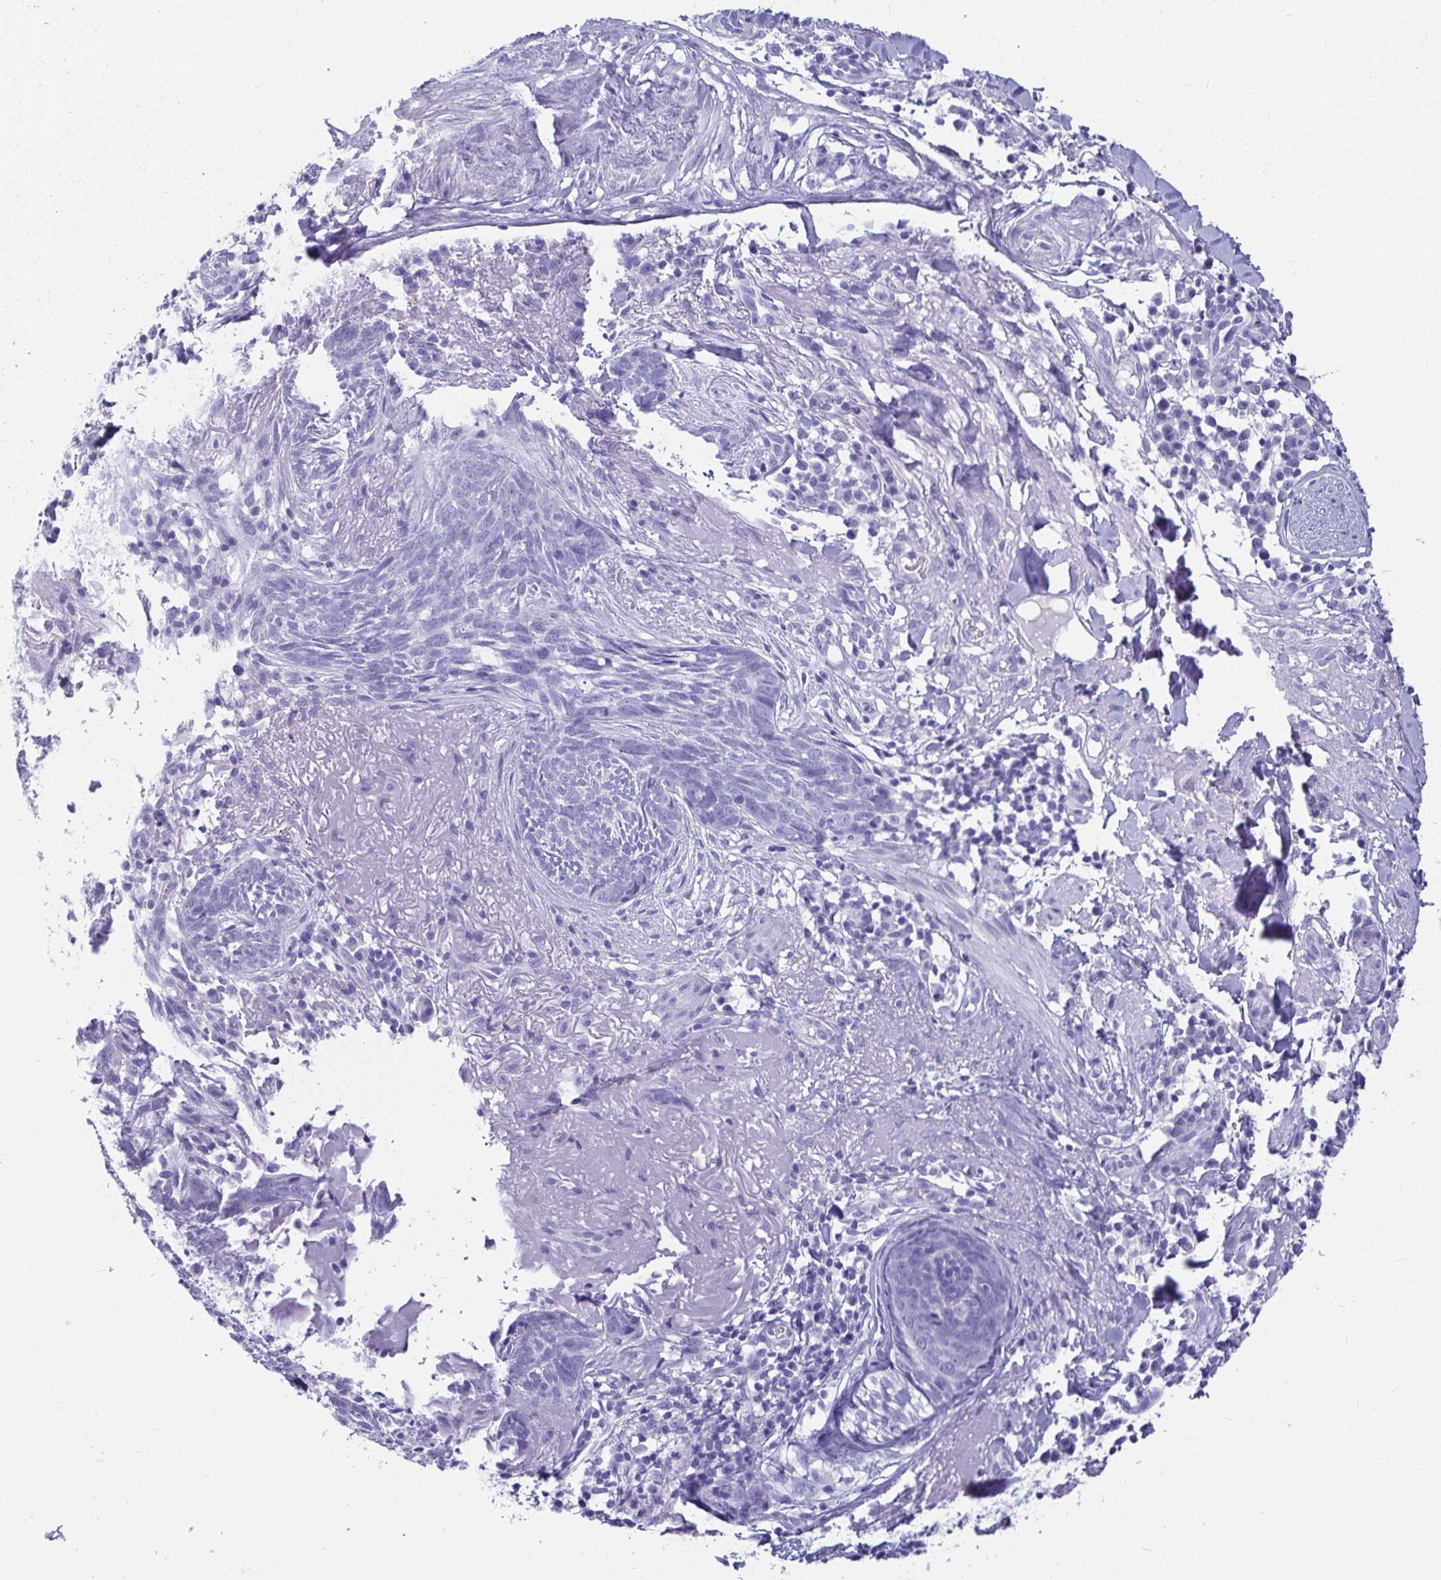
{"staining": {"intensity": "negative", "quantity": "none", "location": "none"}, "tissue": "skin cancer", "cell_type": "Tumor cells", "image_type": "cancer", "snomed": [{"axis": "morphology", "description": "Basal cell carcinoma"}, {"axis": "topography", "description": "Skin"}], "caption": "Tumor cells show no significant protein positivity in skin cancer (basal cell carcinoma).", "gene": "ZPBP2", "patient": {"sex": "female", "age": 93}}